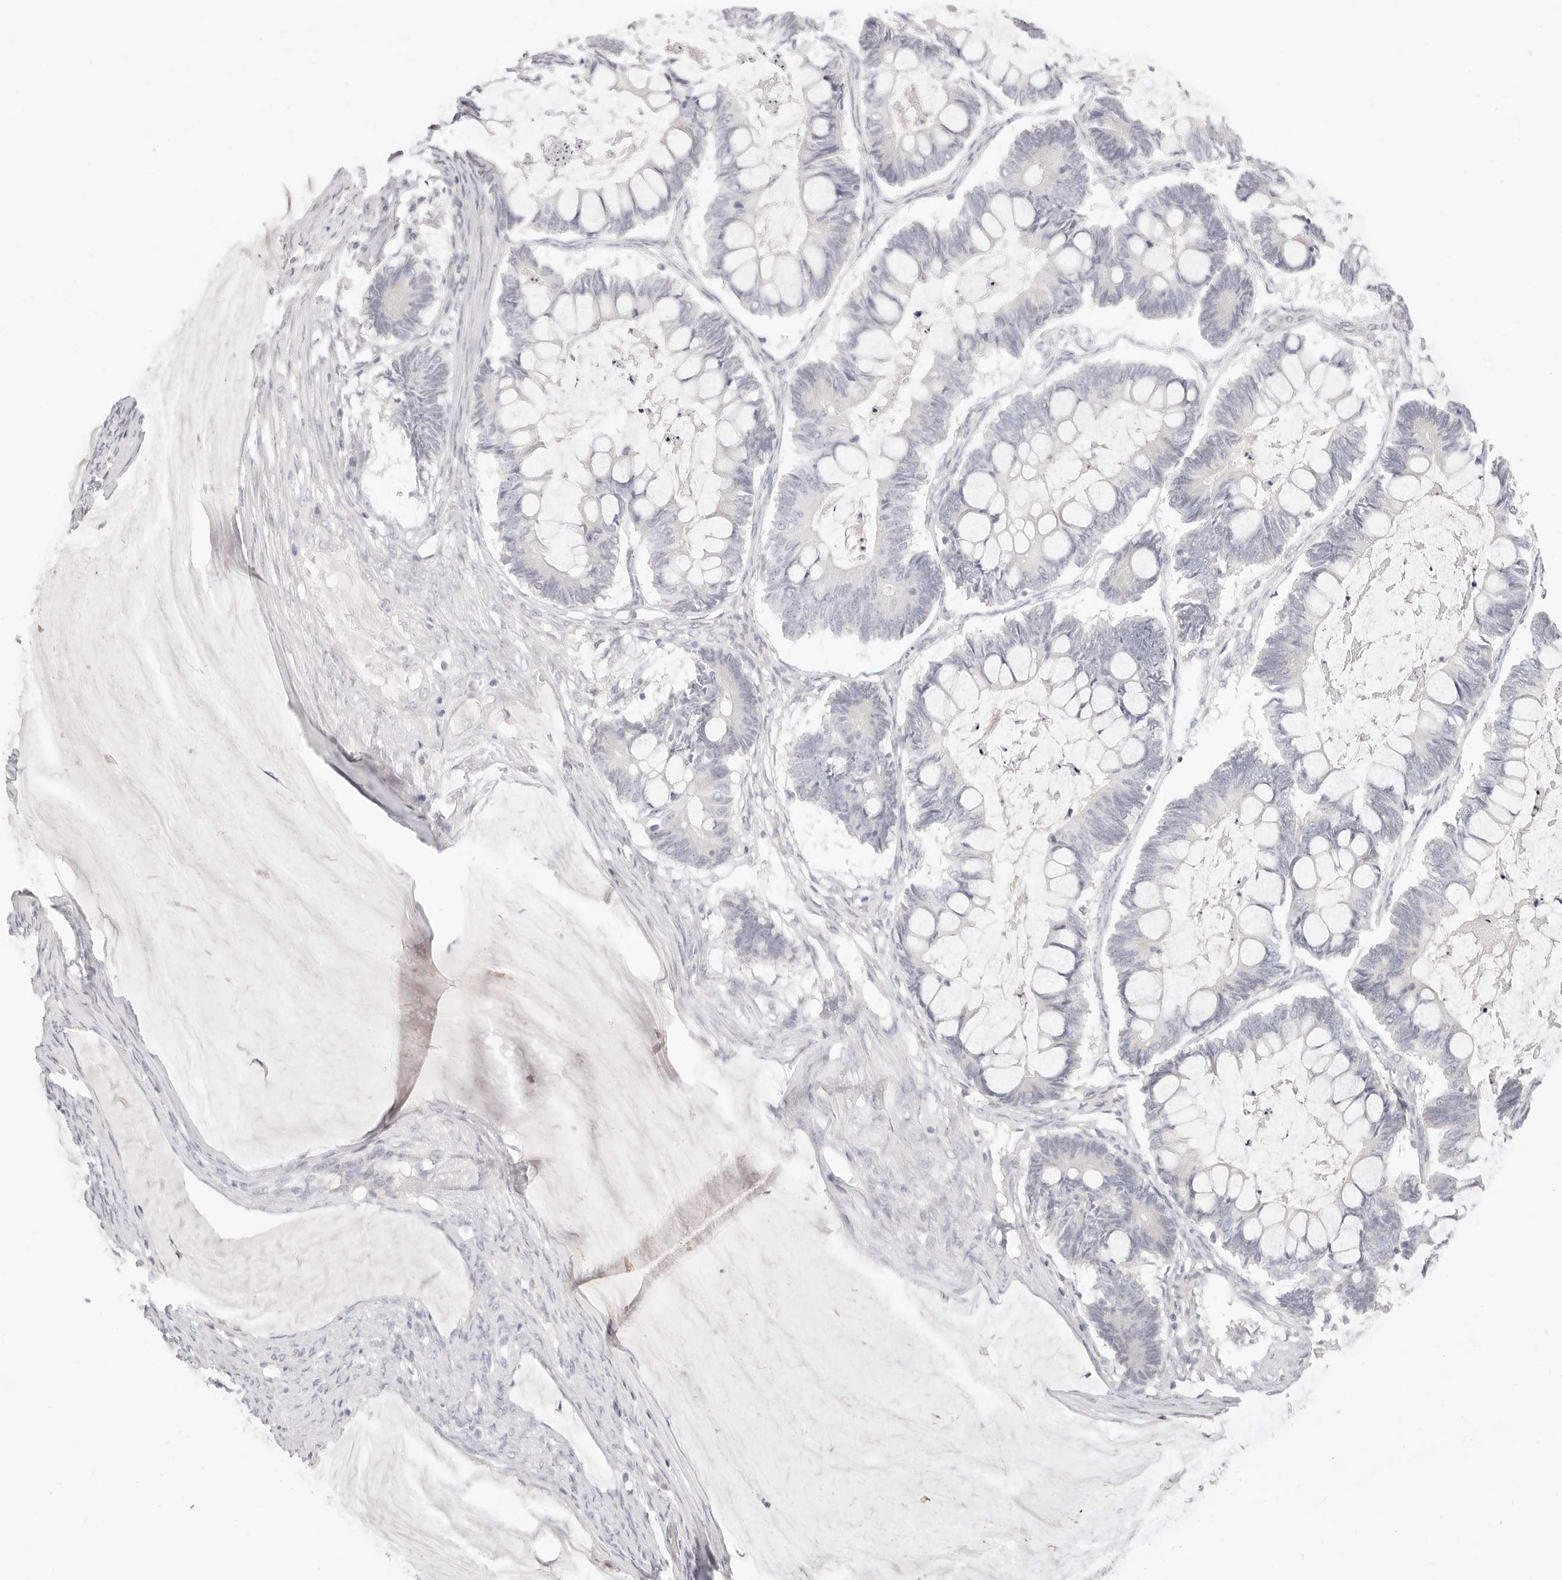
{"staining": {"intensity": "negative", "quantity": "none", "location": "none"}, "tissue": "ovarian cancer", "cell_type": "Tumor cells", "image_type": "cancer", "snomed": [{"axis": "morphology", "description": "Cystadenocarcinoma, mucinous, NOS"}, {"axis": "topography", "description": "Ovary"}], "caption": "IHC image of ovarian mucinous cystadenocarcinoma stained for a protein (brown), which demonstrates no staining in tumor cells.", "gene": "ASCL1", "patient": {"sex": "female", "age": 61}}